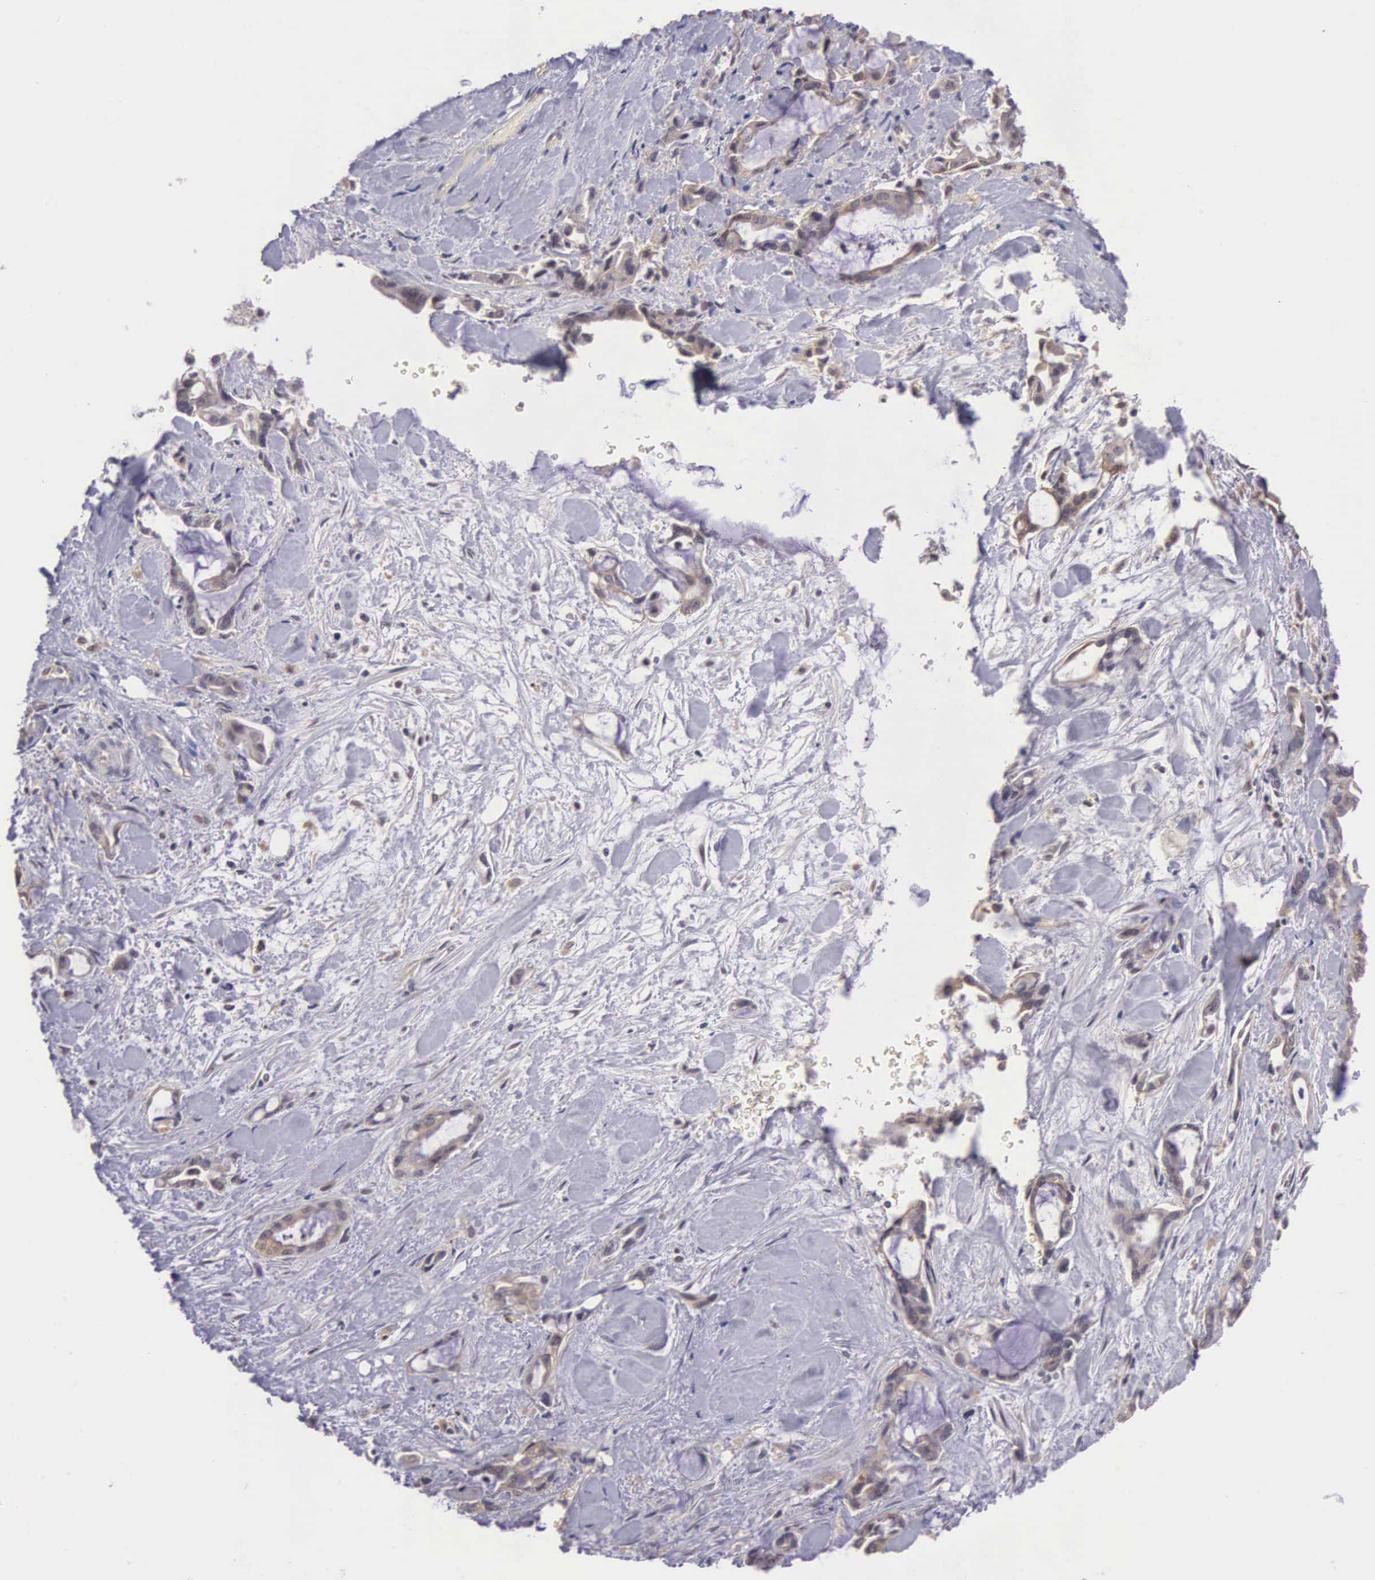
{"staining": {"intensity": "weak", "quantity": ">75%", "location": "cytoplasmic/membranous"}, "tissue": "pancreatic cancer", "cell_type": "Tumor cells", "image_type": "cancer", "snomed": [{"axis": "morphology", "description": "Adenocarcinoma, NOS"}, {"axis": "topography", "description": "Pancreas"}], "caption": "Pancreatic cancer (adenocarcinoma) tissue demonstrates weak cytoplasmic/membranous expression in approximately >75% of tumor cells Using DAB (brown) and hematoxylin (blue) stains, captured at high magnification using brightfield microscopy.", "gene": "VASH1", "patient": {"sex": "female", "age": 70}}